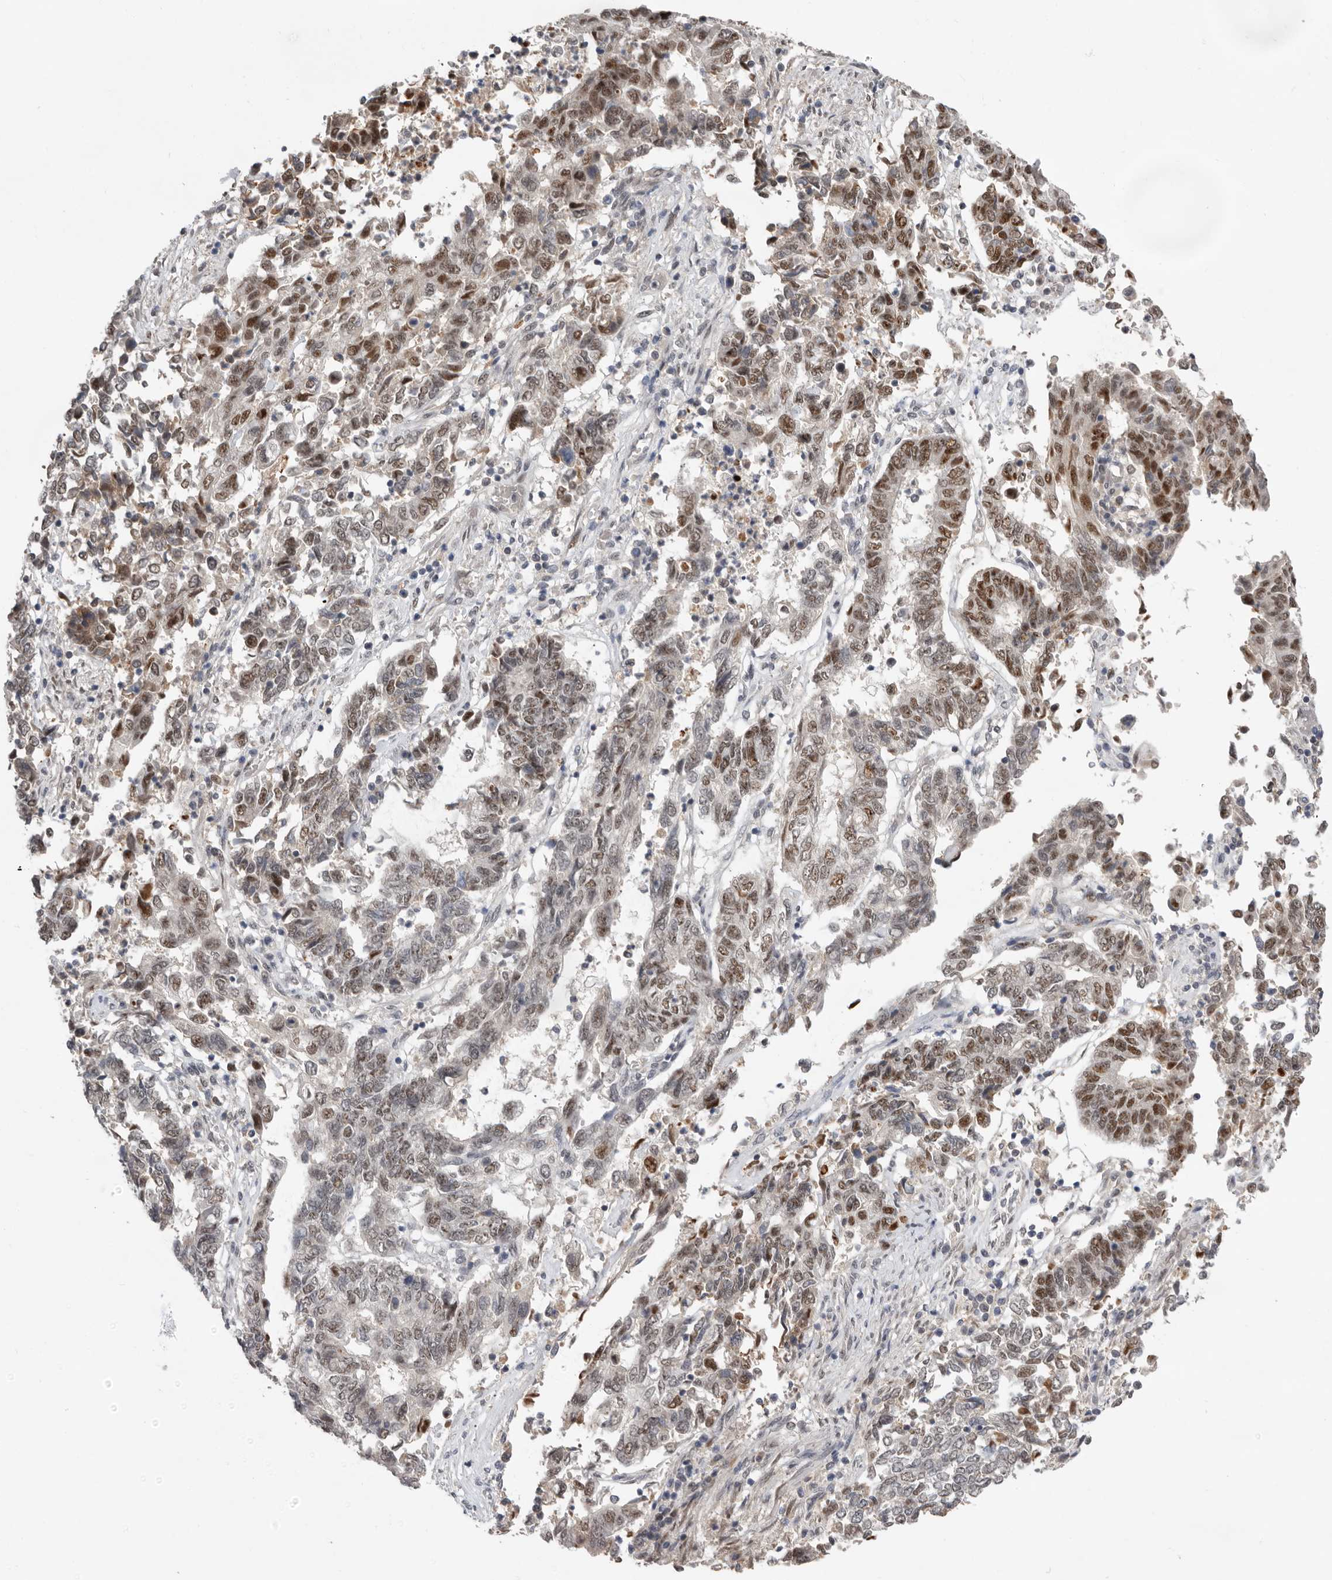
{"staining": {"intensity": "moderate", "quantity": ">75%", "location": "nuclear"}, "tissue": "endometrial cancer", "cell_type": "Tumor cells", "image_type": "cancer", "snomed": [{"axis": "morphology", "description": "Adenocarcinoma, NOS"}, {"axis": "topography", "description": "Endometrium"}], "caption": "IHC photomicrograph of endometrial cancer stained for a protein (brown), which displays medium levels of moderate nuclear staining in approximately >75% of tumor cells.", "gene": "BRCA2", "patient": {"sex": "female", "age": 80}}